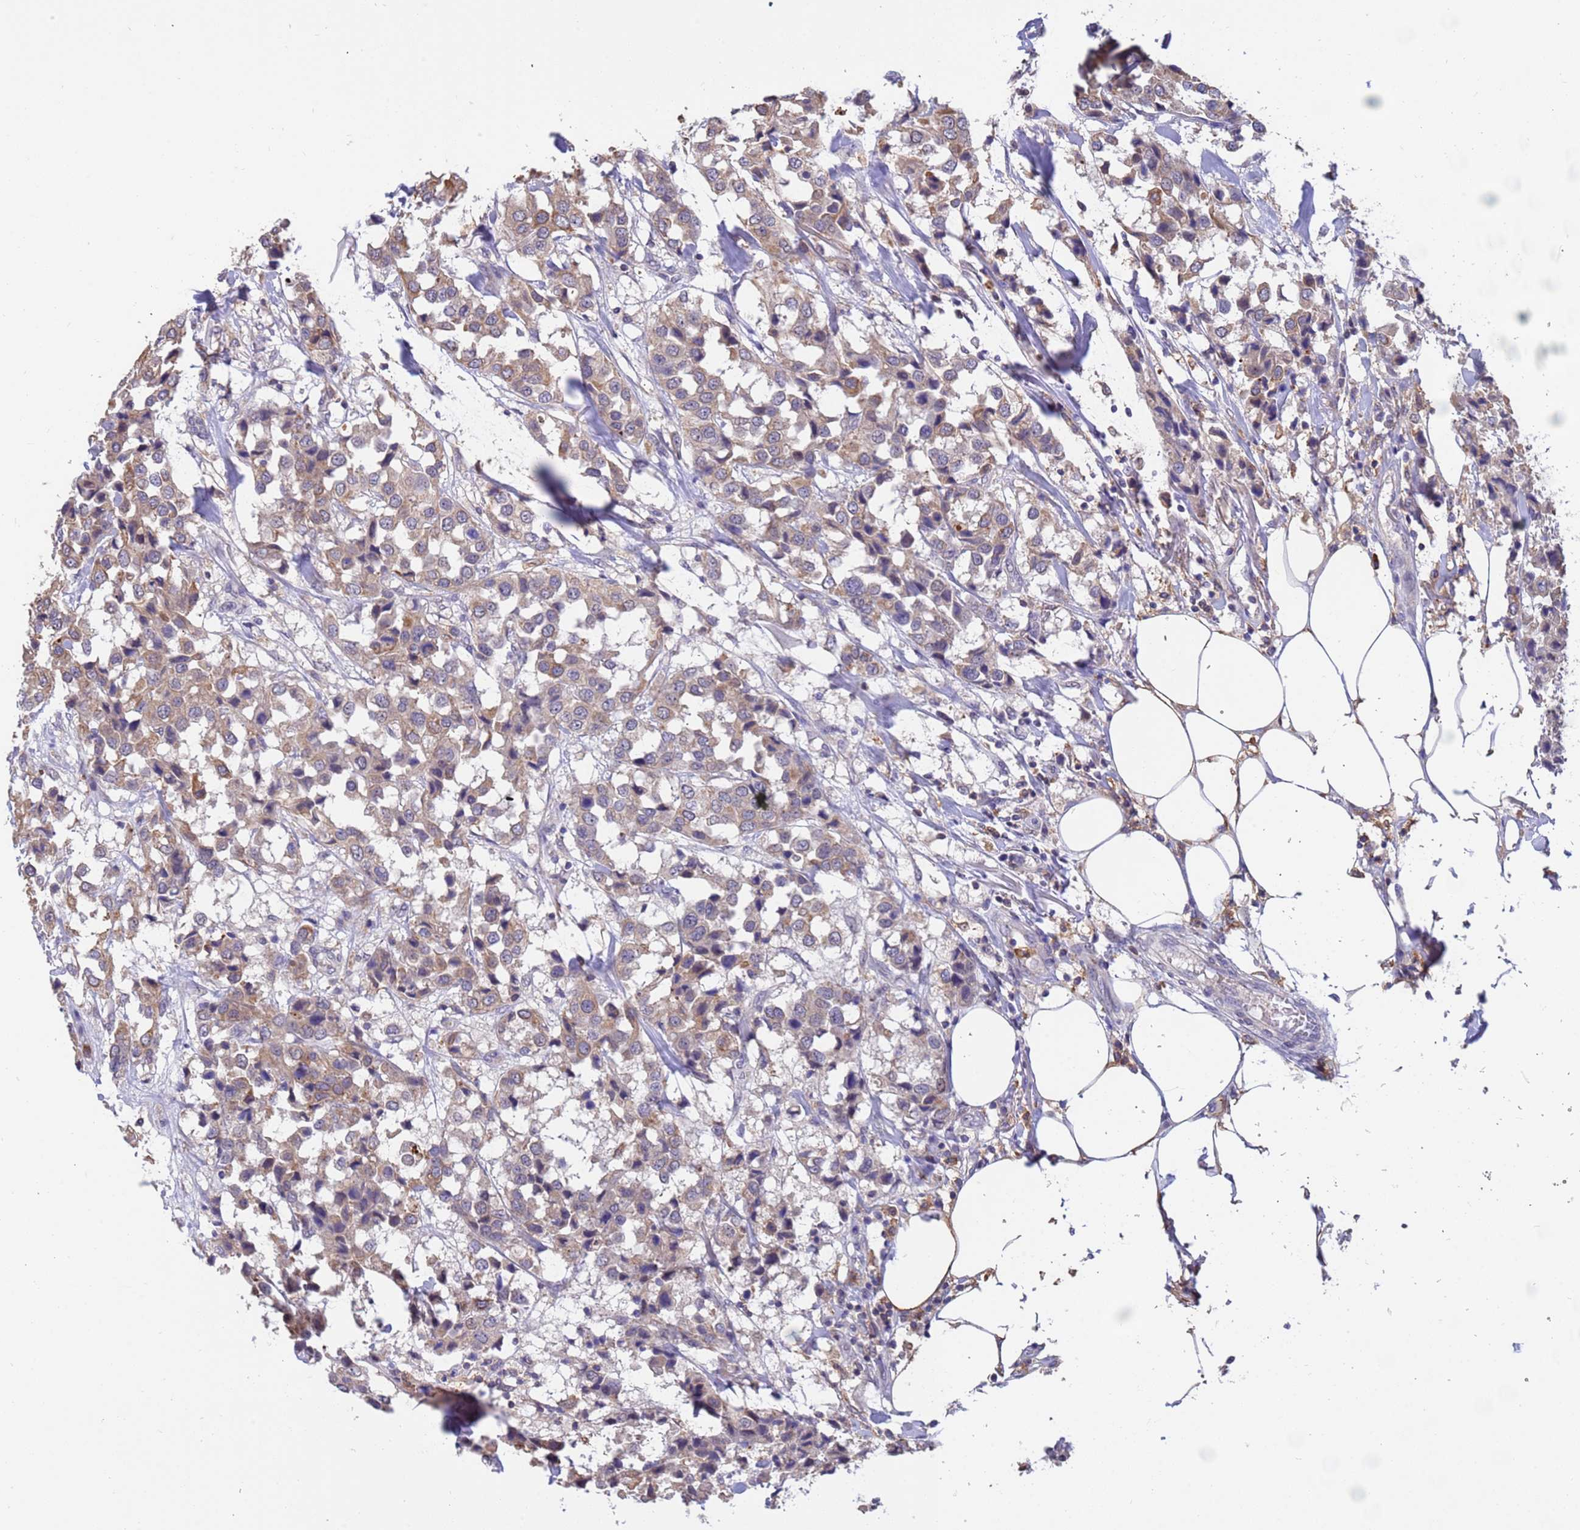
{"staining": {"intensity": "weak", "quantity": "25%-75%", "location": "cytoplasmic/membranous"}, "tissue": "breast cancer", "cell_type": "Tumor cells", "image_type": "cancer", "snomed": [{"axis": "morphology", "description": "Duct carcinoma"}, {"axis": "topography", "description": "Breast"}], "caption": "Infiltrating ductal carcinoma (breast) stained with a brown dye displays weak cytoplasmic/membranous positive expression in approximately 25%-75% of tumor cells.", "gene": "AMPD3", "patient": {"sex": "female", "age": 80}}